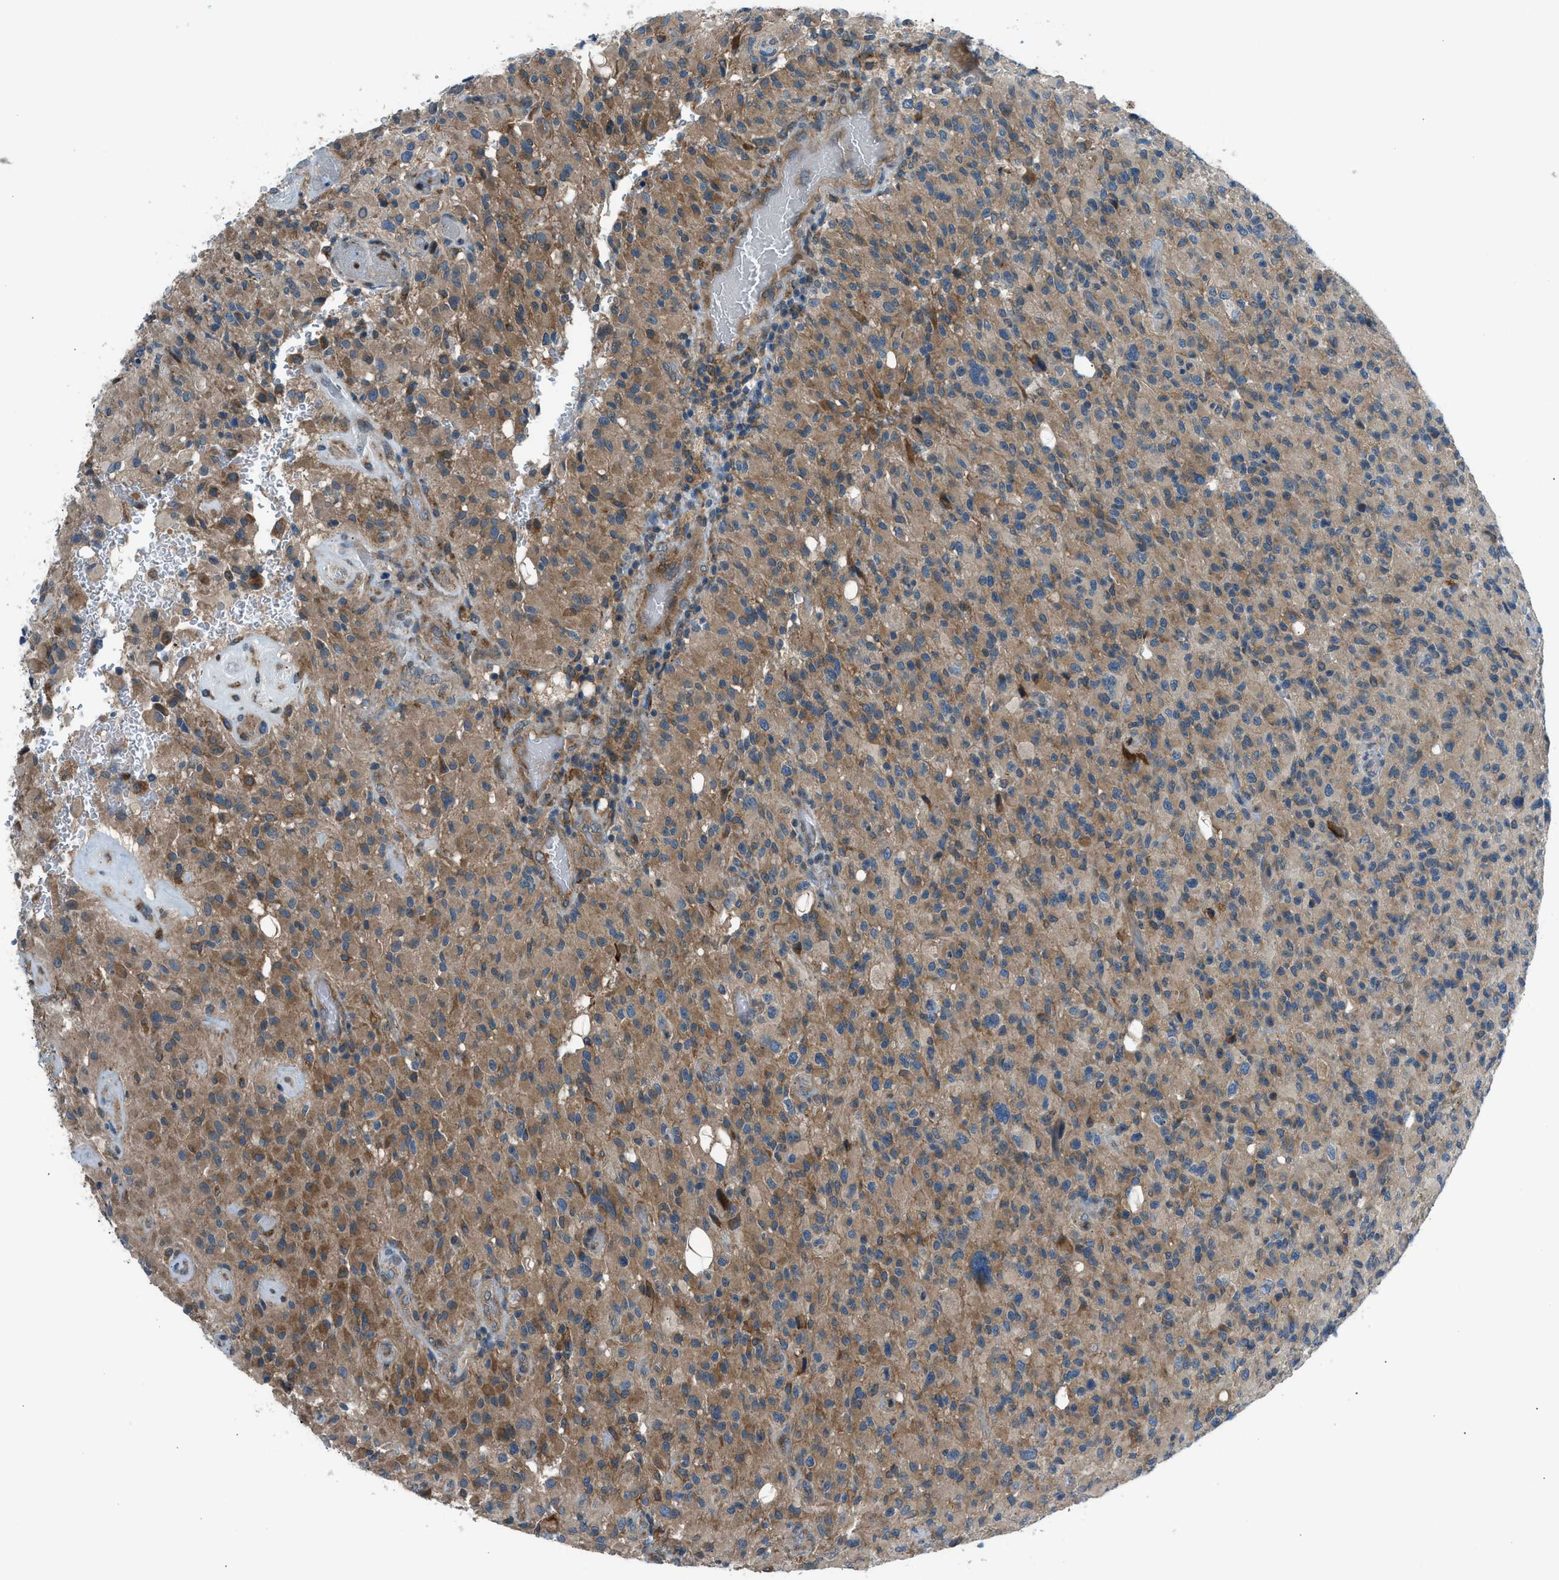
{"staining": {"intensity": "moderate", "quantity": ">75%", "location": "cytoplasmic/membranous"}, "tissue": "glioma", "cell_type": "Tumor cells", "image_type": "cancer", "snomed": [{"axis": "morphology", "description": "Glioma, malignant, High grade"}, {"axis": "topography", "description": "Brain"}], "caption": "Tumor cells exhibit medium levels of moderate cytoplasmic/membranous expression in approximately >75% of cells in human glioma.", "gene": "EDARADD", "patient": {"sex": "male", "age": 71}}